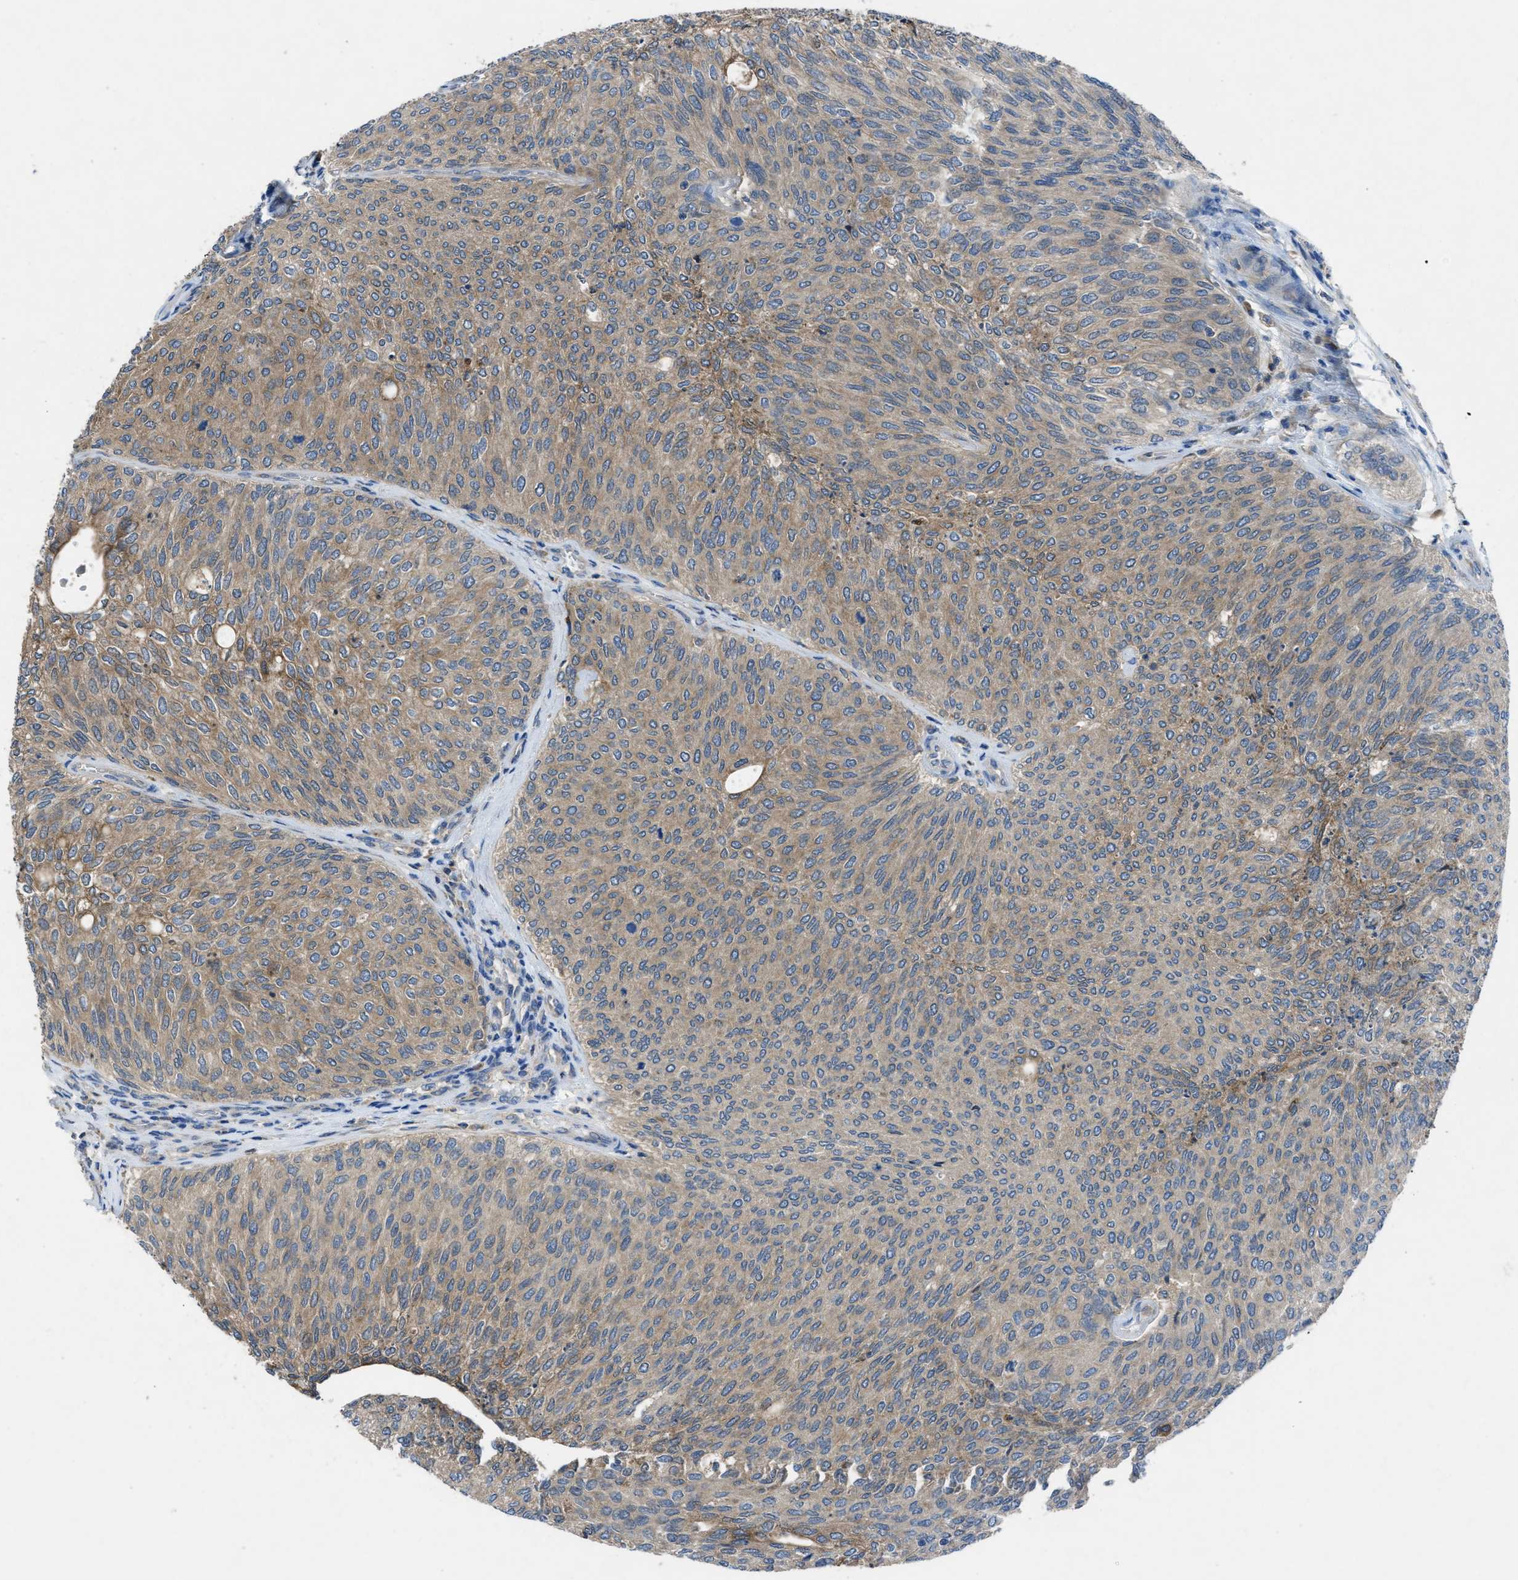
{"staining": {"intensity": "moderate", "quantity": ">75%", "location": "cytoplasmic/membranous"}, "tissue": "urothelial cancer", "cell_type": "Tumor cells", "image_type": "cancer", "snomed": [{"axis": "morphology", "description": "Urothelial carcinoma, Low grade"}, {"axis": "topography", "description": "Urinary bladder"}], "caption": "High-magnification brightfield microscopy of low-grade urothelial carcinoma stained with DAB (3,3'-diaminobenzidine) (brown) and counterstained with hematoxylin (blue). tumor cells exhibit moderate cytoplasmic/membranous staining is seen in about>75% of cells. (Brightfield microscopy of DAB IHC at high magnification).", "gene": "MAP3K20", "patient": {"sex": "female", "age": 79}}